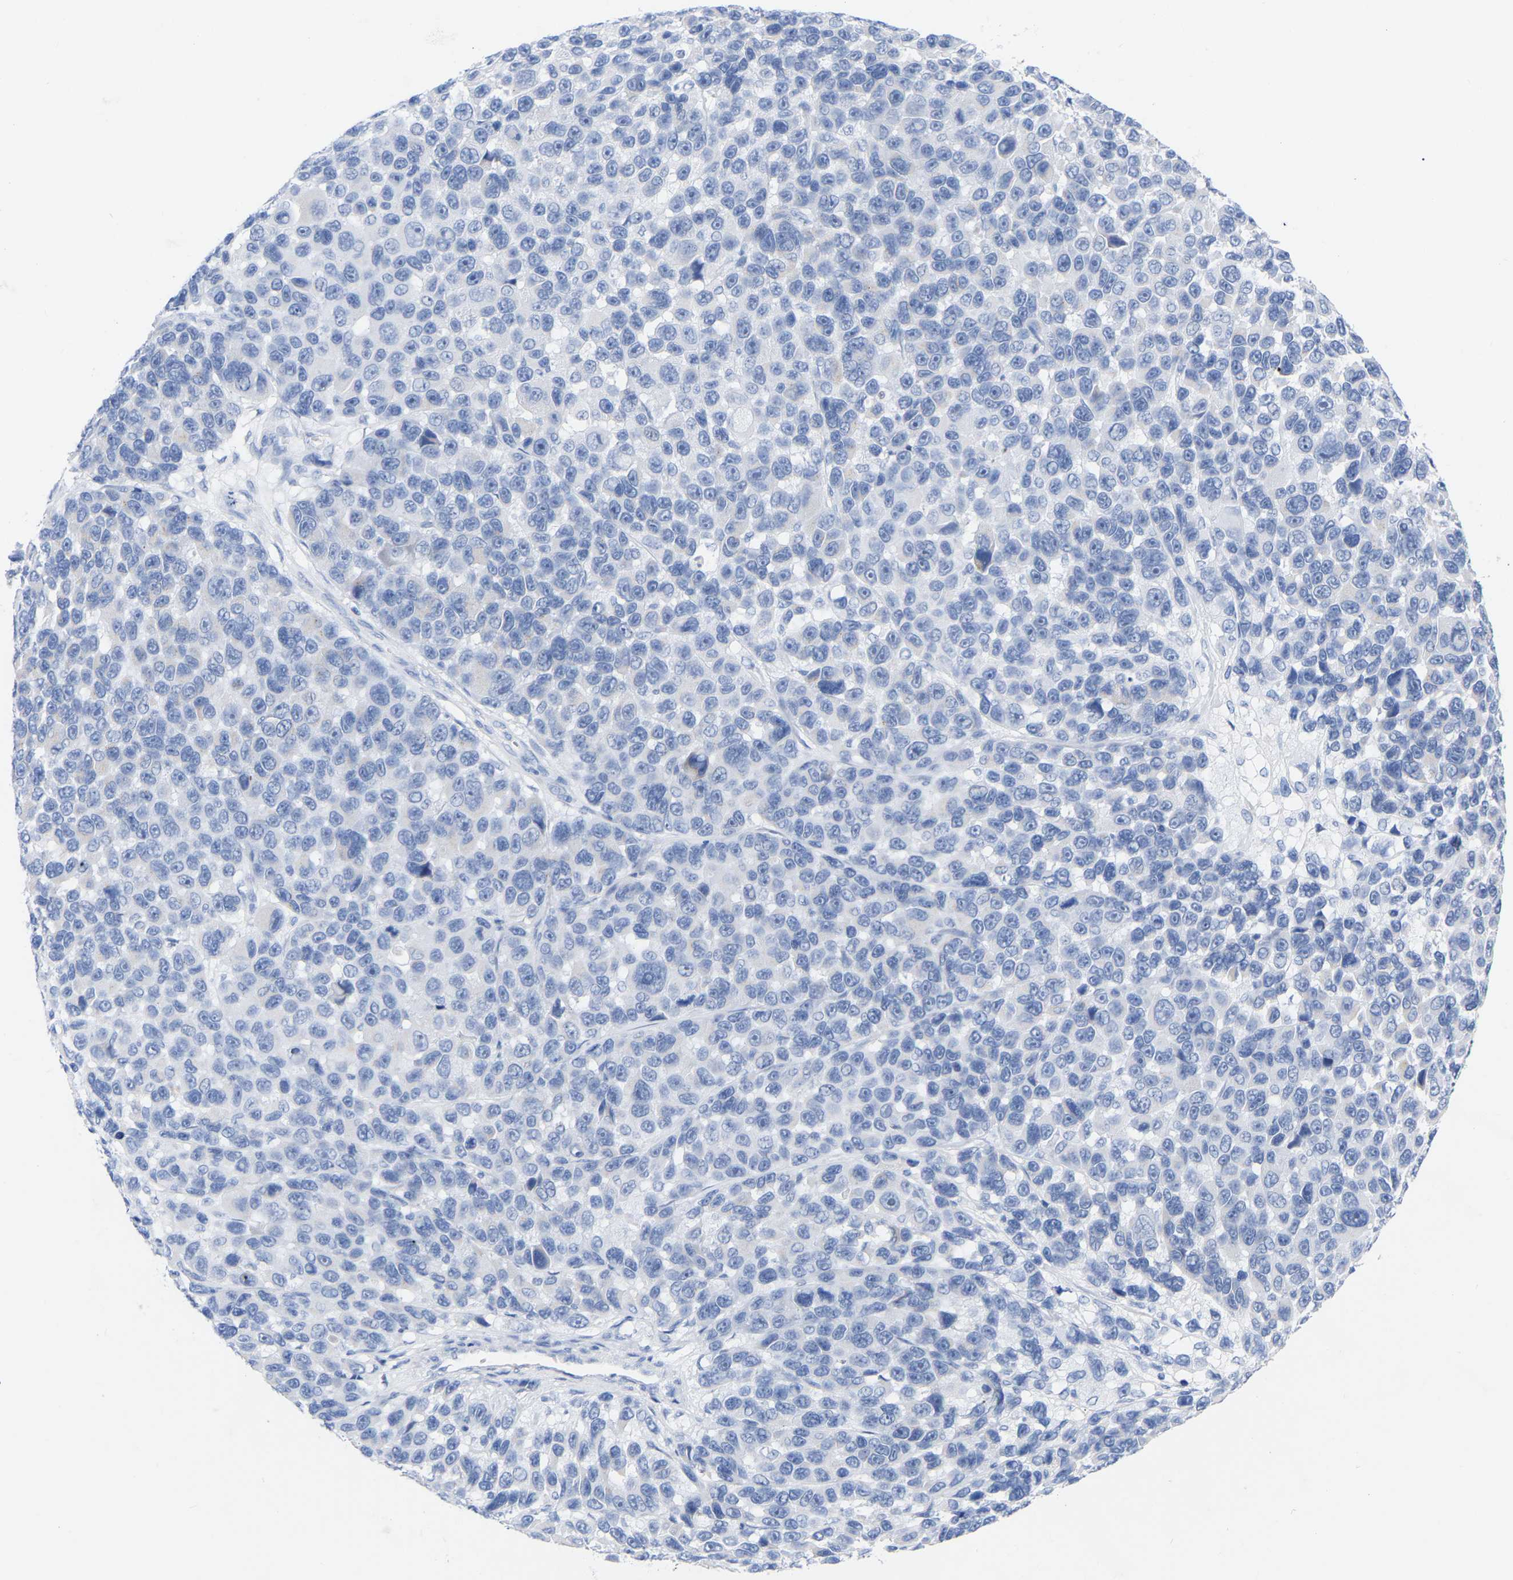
{"staining": {"intensity": "negative", "quantity": "none", "location": "none"}, "tissue": "melanoma", "cell_type": "Tumor cells", "image_type": "cancer", "snomed": [{"axis": "morphology", "description": "Malignant melanoma, NOS"}, {"axis": "topography", "description": "Skin"}], "caption": "The image demonstrates no staining of tumor cells in malignant melanoma.", "gene": "ZNF629", "patient": {"sex": "male", "age": 53}}